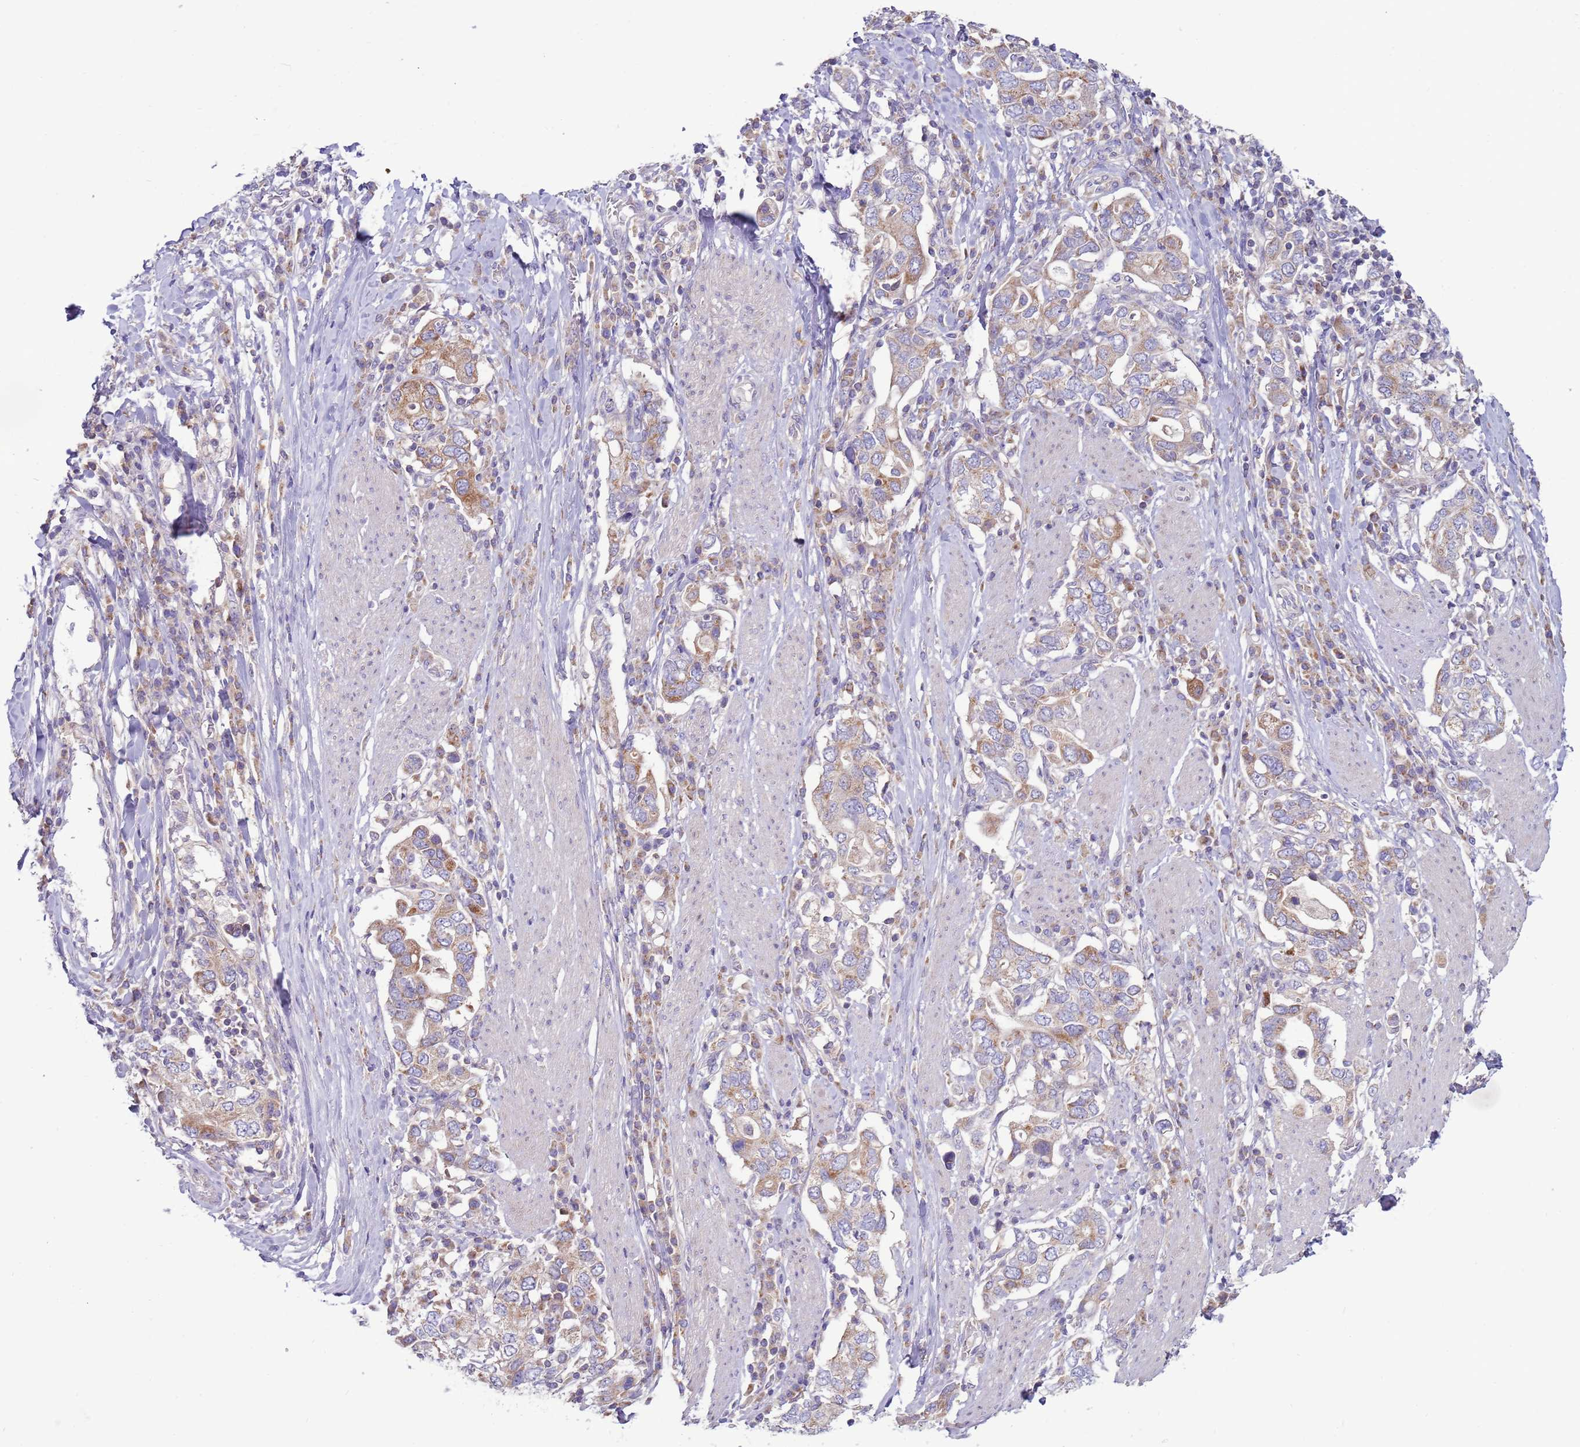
{"staining": {"intensity": "moderate", "quantity": "<25%", "location": "cytoplasmic/membranous"}, "tissue": "stomach cancer", "cell_type": "Tumor cells", "image_type": "cancer", "snomed": [{"axis": "morphology", "description": "Adenocarcinoma, NOS"}, {"axis": "topography", "description": "Stomach, upper"}, {"axis": "topography", "description": "Stomach"}], "caption": "Brown immunohistochemical staining in human stomach adenocarcinoma demonstrates moderate cytoplasmic/membranous staining in approximately <25% of tumor cells.", "gene": "UQCRQ", "patient": {"sex": "male", "age": 62}}